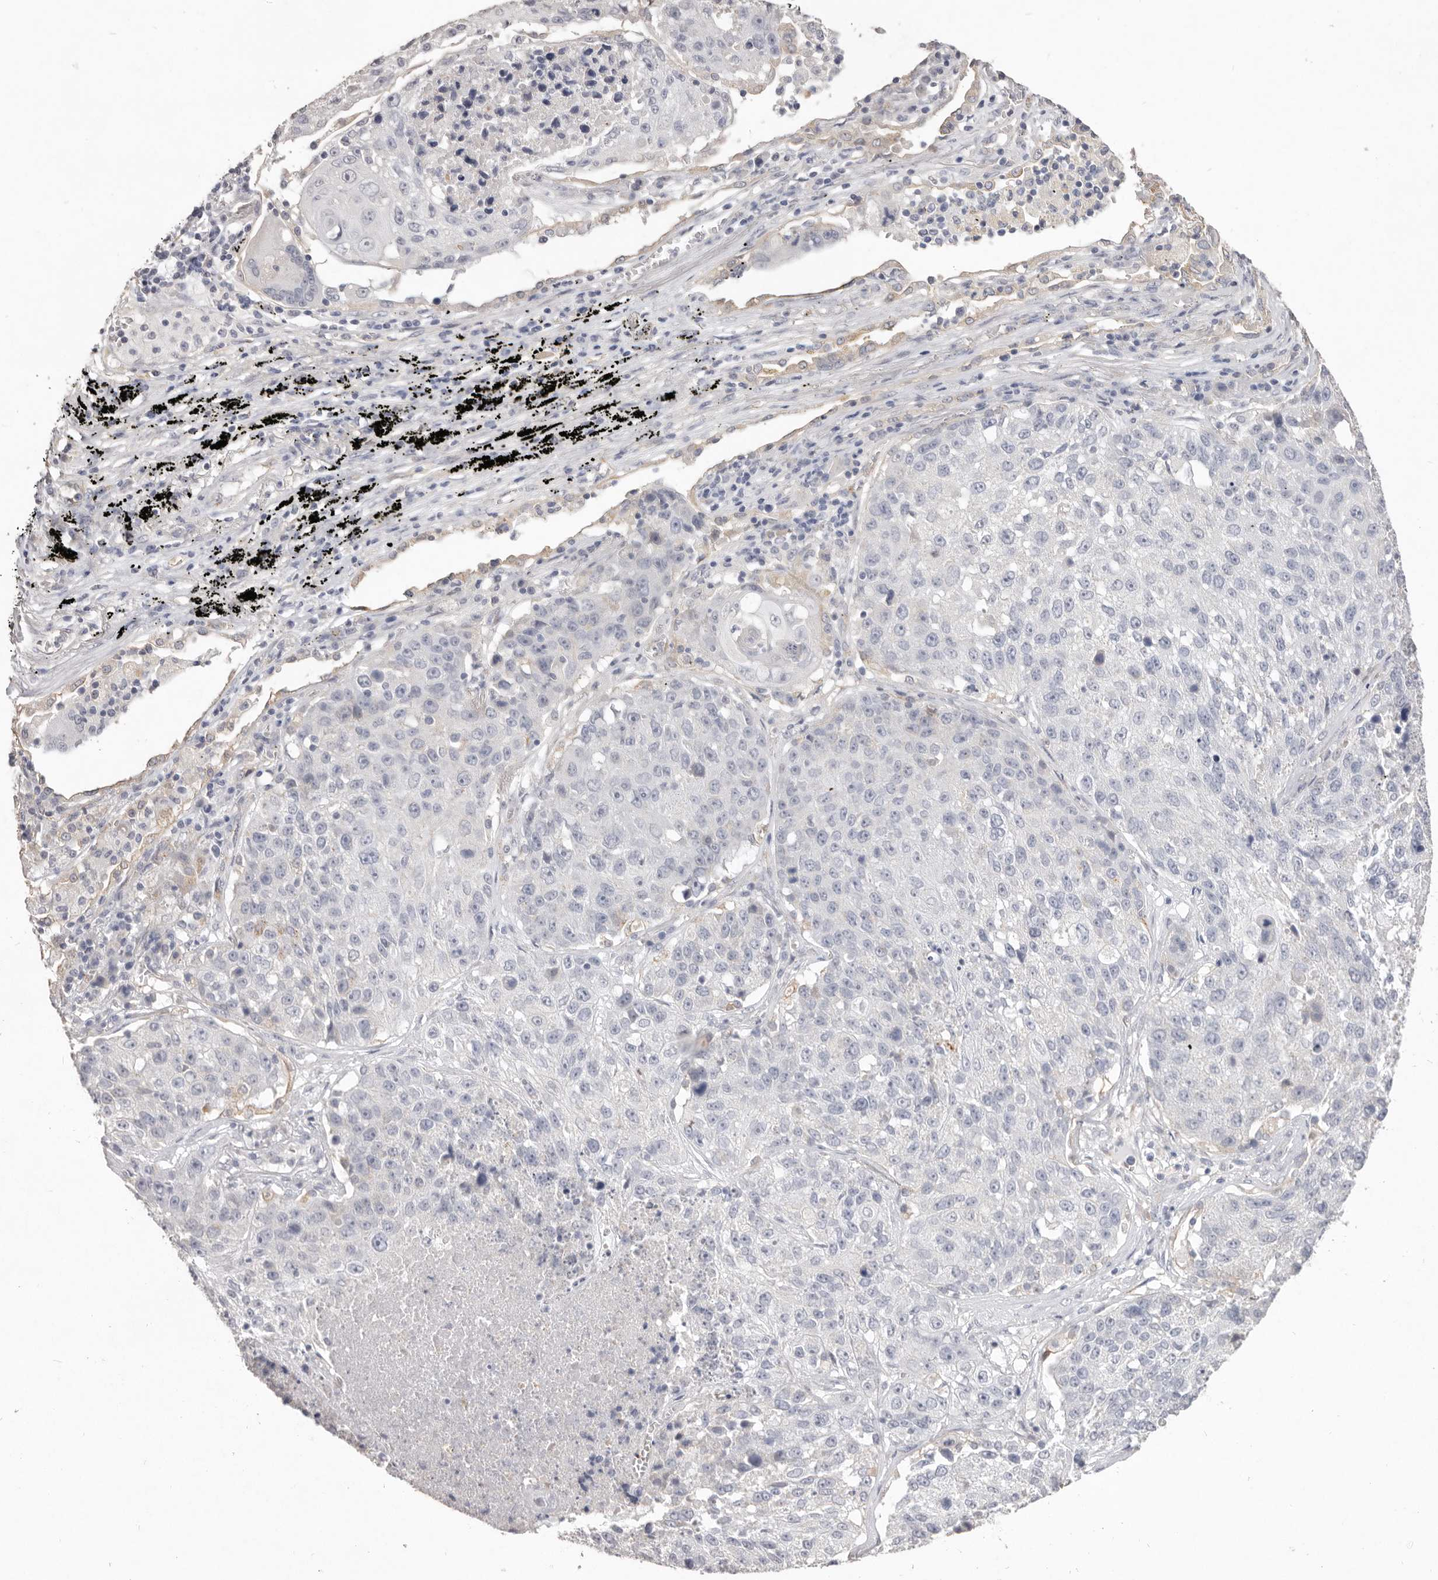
{"staining": {"intensity": "negative", "quantity": "none", "location": "none"}, "tissue": "lung cancer", "cell_type": "Tumor cells", "image_type": "cancer", "snomed": [{"axis": "morphology", "description": "Squamous cell carcinoma, NOS"}, {"axis": "topography", "description": "Lung"}], "caption": "High magnification brightfield microscopy of squamous cell carcinoma (lung) stained with DAB (brown) and counterstained with hematoxylin (blue): tumor cells show no significant positivity.", "gene": "ZYG11B", "patient": {"sex": "male", "age": 61}}